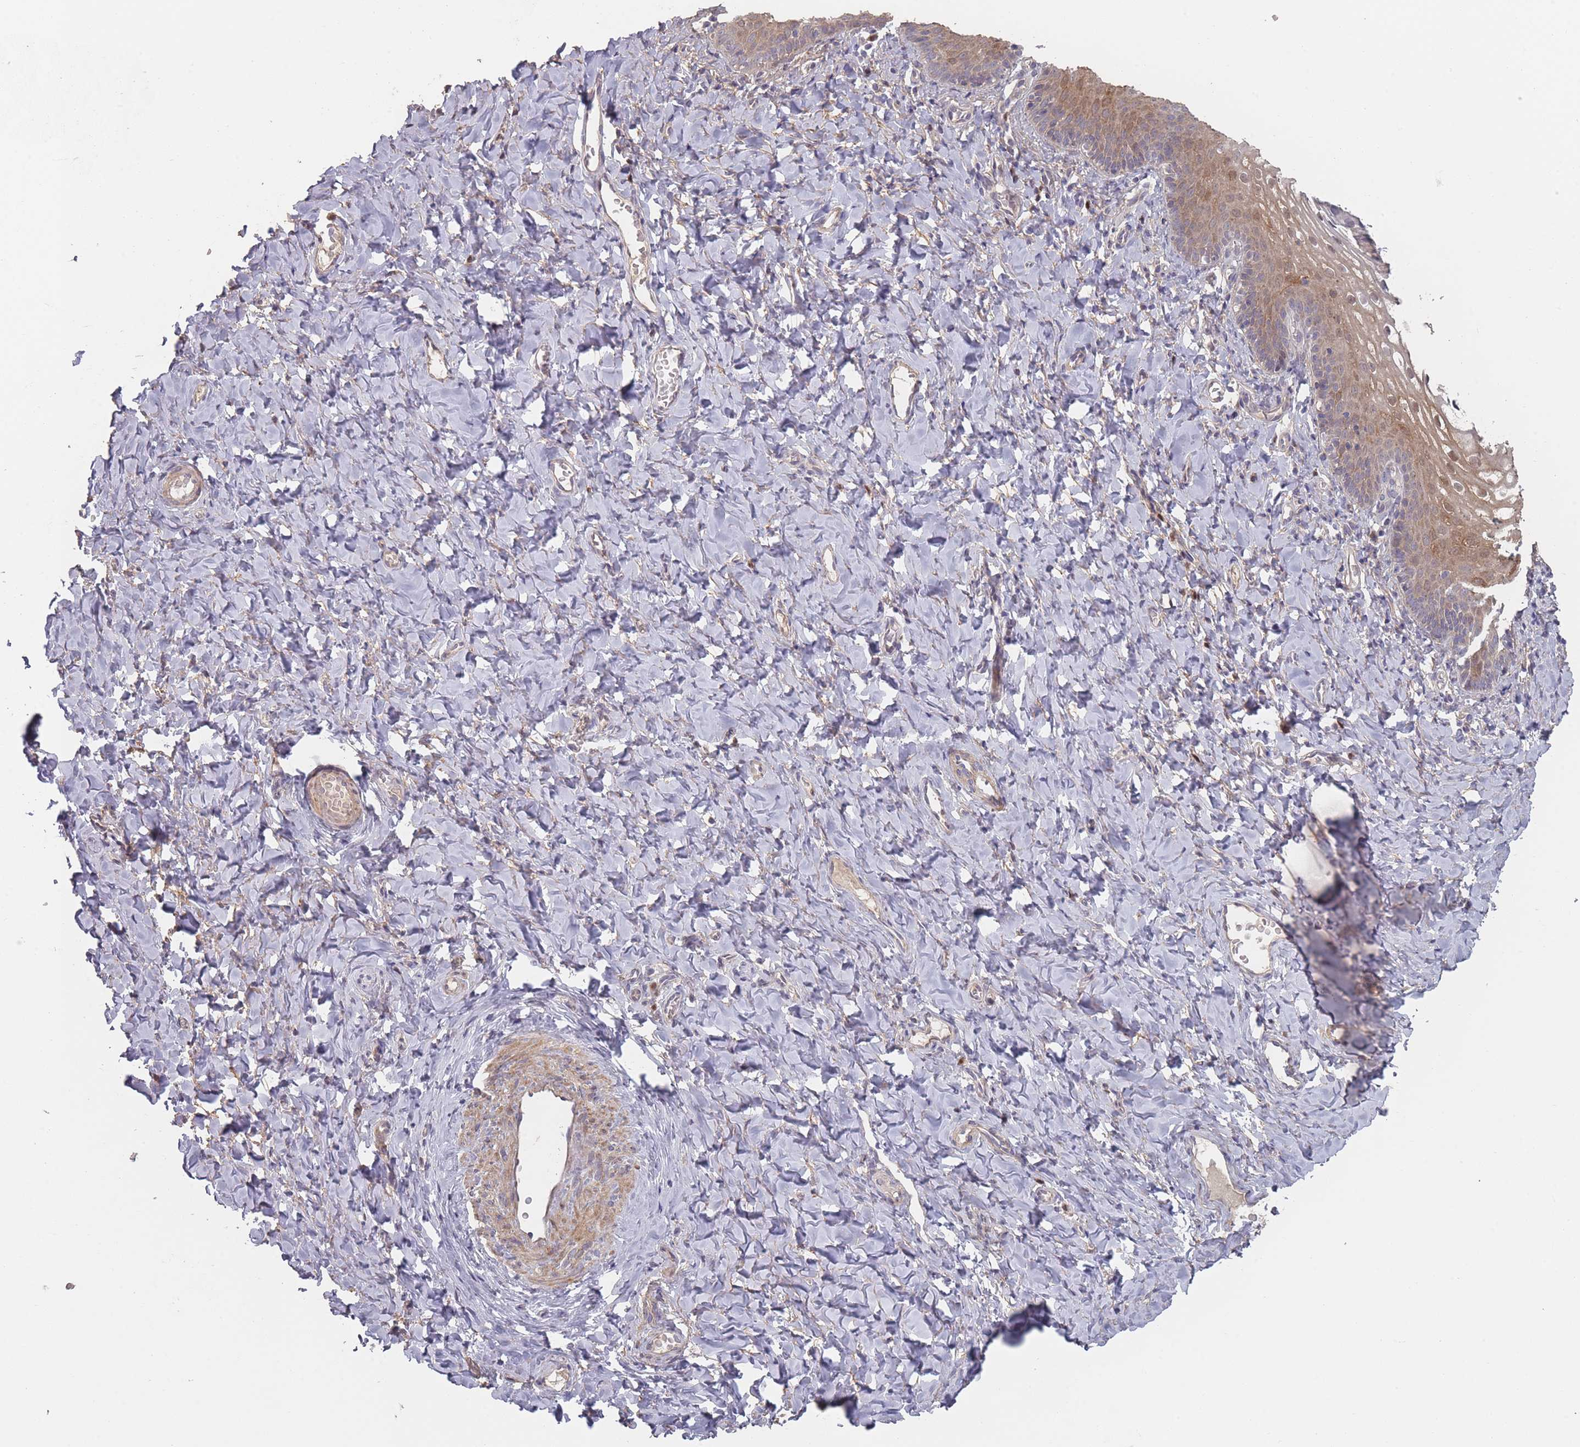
{"staining": {"intensity": "strong", "quantity": "<25%", "location": "cytoplasmic/membranous,nuclear"}, "tissue": "vagina", "cell_type": "Squamous epithelial cells", "image_type": "normal", "snomed": [{"axis": "morphology", "description": "Normal tissue, NOS"}, {"axis": "topography", "description": "Vagina"}], "caption": "Brown immunohistochemical staining in normal vagina shows strong cytoplasmic/membranous,nuclear expression in approximately <25% of squamous epithelial cells.", "gene": "ERCC6L", "patient": {"sex": "female", "age": 60}}